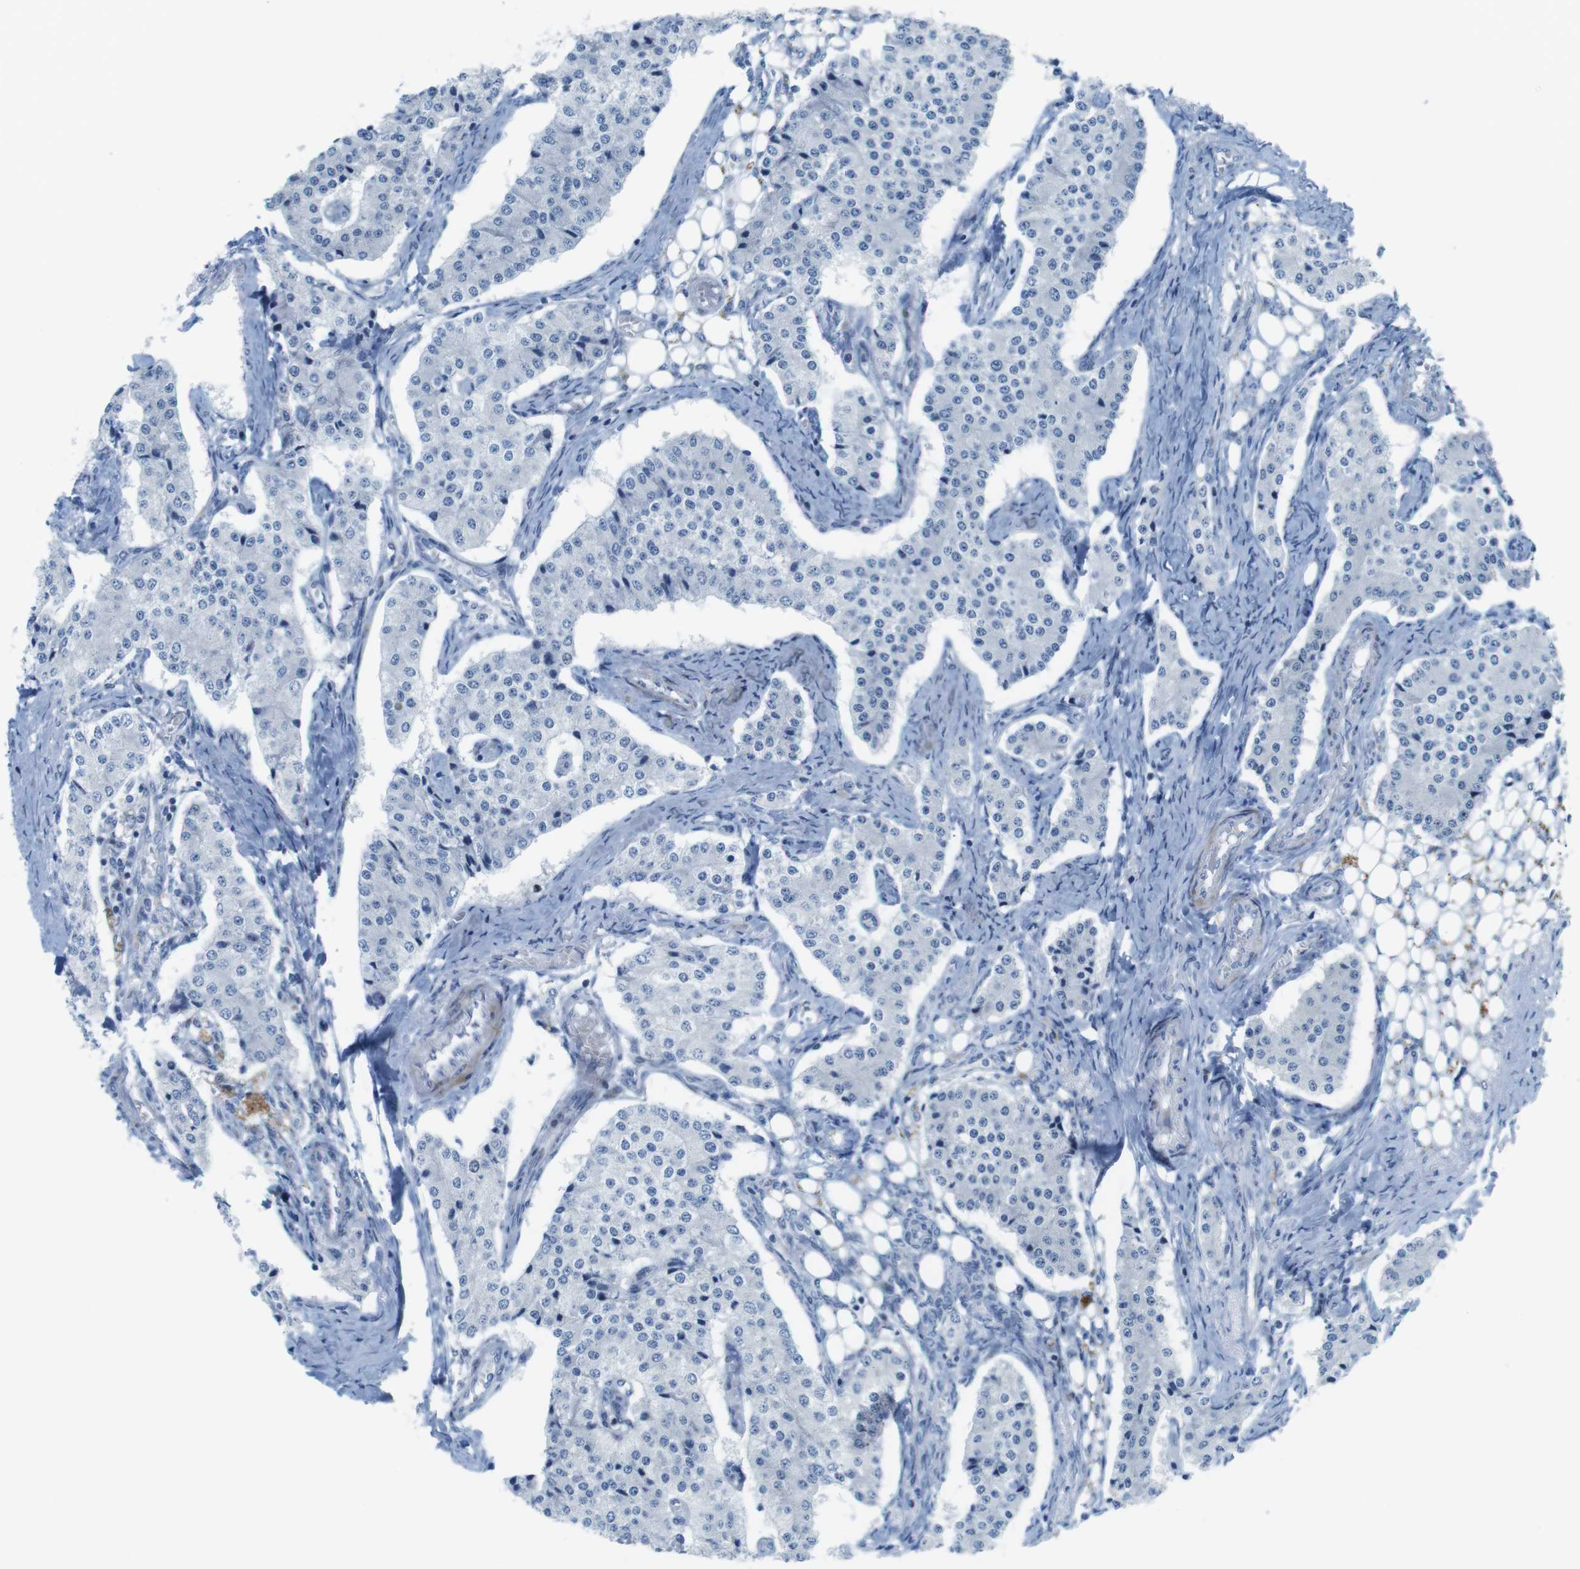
{"staining": {"intensity": "negative", "quantity": "none", "location": "none"}, "tissue": "carcinoid", "cell_type": "Tumor cells", "image_type": "cancer", "snomed": [{"axis": "morphology", "description": "Carcinoid, malignant, NOS"}, {"axis": "topography", "description": "Colon"}], "caption": "This is an immunohistochemistry histopathology image of malignant carcinoid. There is no staining in tumor cells.", "gene": "CHAF1A", "patient": {"sex": "female", "age": 52}}